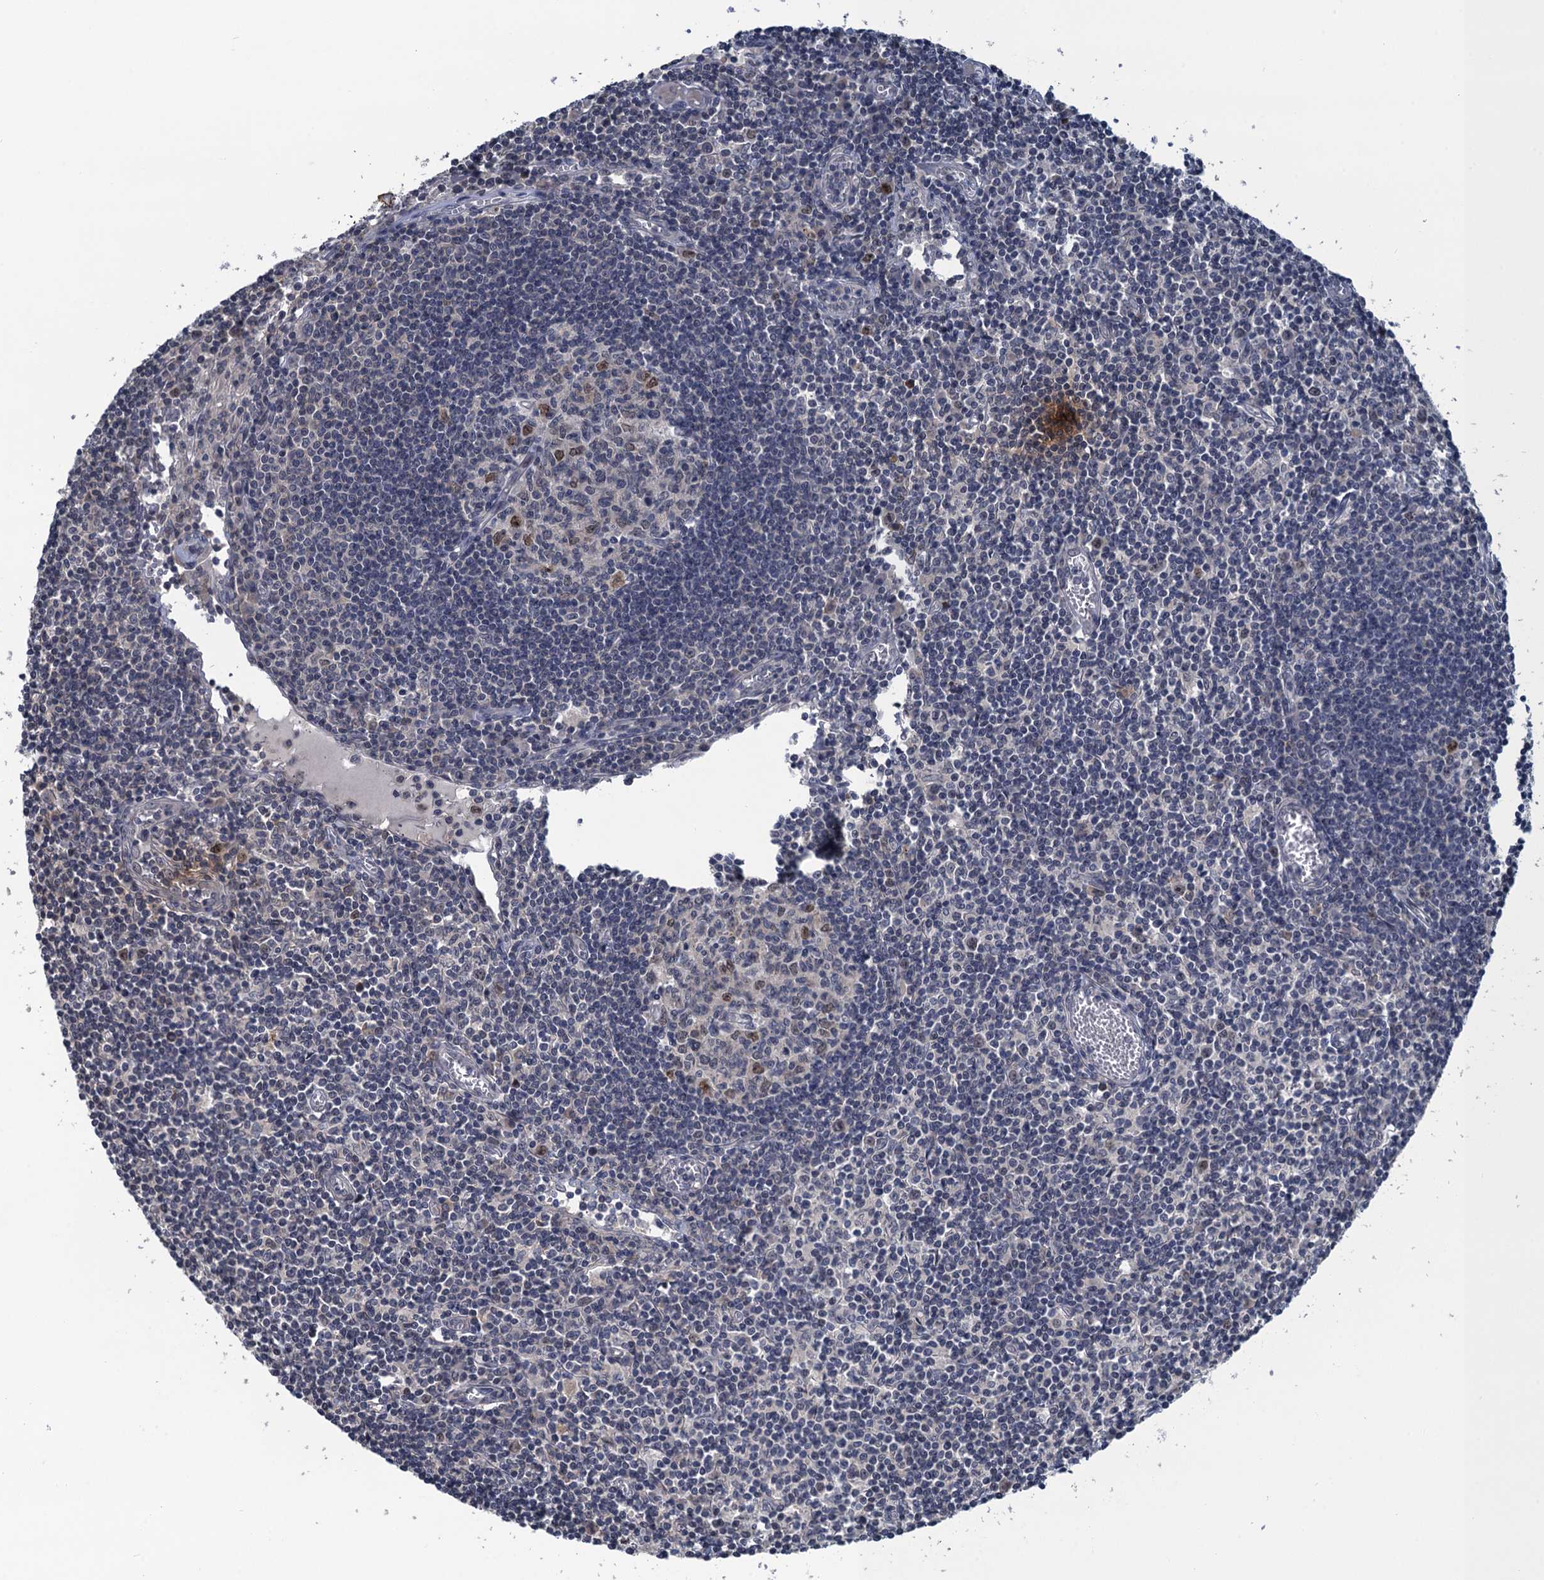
{"staining": {"intensity": "moderate", "quantity": "<25%", "location": "nuclear"}, "tissue": "lymph node", "cell_type": "Germinal center cells", "image_type": "normal", "snomed": [{"axis": "morphology", "description": "Normal tissue, NOS"}, {"axis": "topography", "description": "Lymph node"}], "caption": "Immunohistochemistry photomicrograph of normal human lymph node stained for a protein (brown), which shows low levels of moderate nuclear staining in approximately <25% of germinal center cells.", "gene": "MRFAP1", "patient": {"sex": "female", "age": 55}}